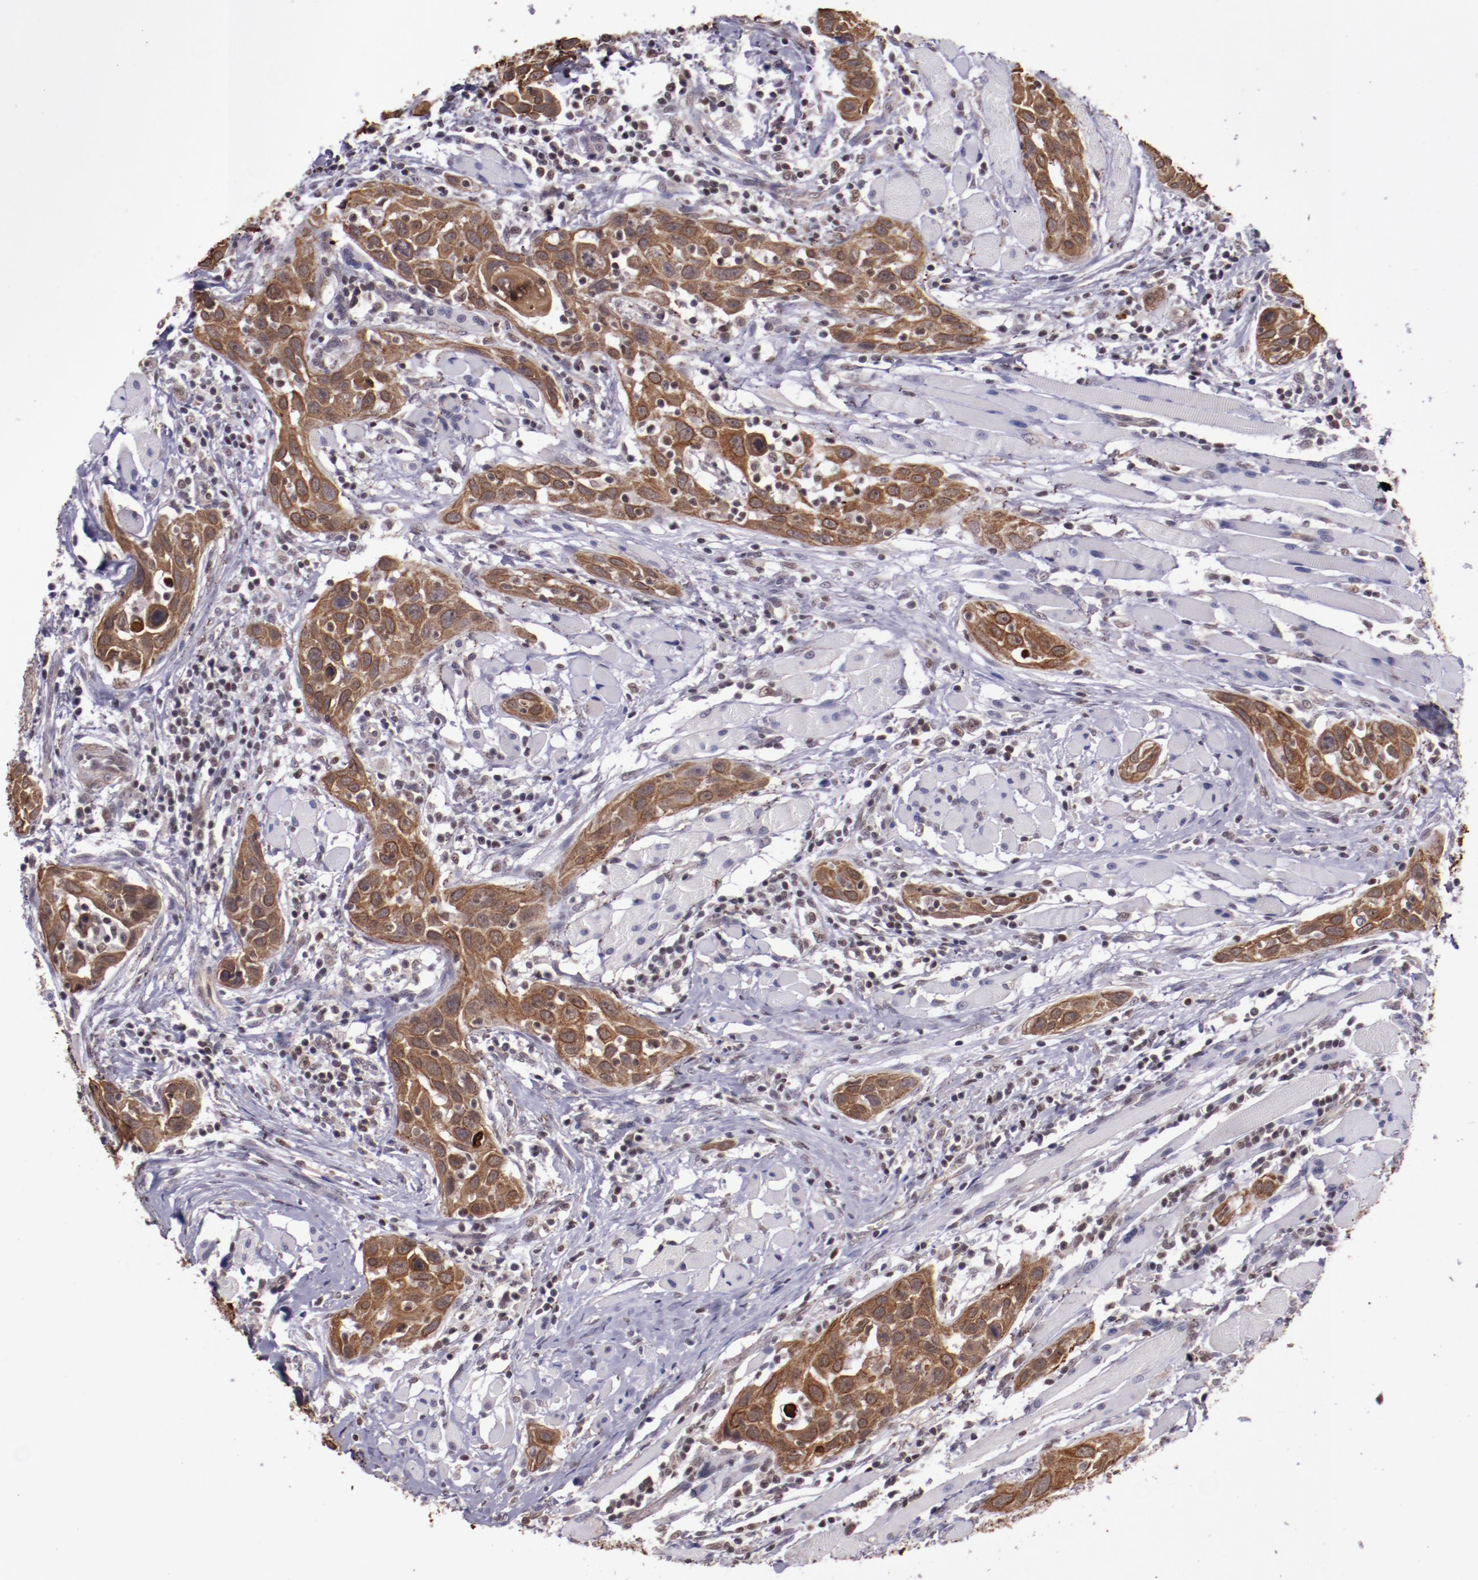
{"staining": {"intensity": "moderate", "quantity": ">75%", "location": "cytoplasmic/membranous"}, "tissue": "head and neck cancer", "cell_type": "Tumor cells", "image_type": "cancer", "snomed": [{"axis": "morphology", "description": "Squamous cell carcinoma, NOS"}, {"axis": "topography", "description": "Oral tissue"}, {"axis": "topography", "description": "Head-Neck"}], "caption": "Tumor cells display medium levels of moderate cytoplasmic/membranous expression in about >75% of cells in head and neck cancer.", "gene": "ELF1", "patient": {"sex": "female", "age": 50}}